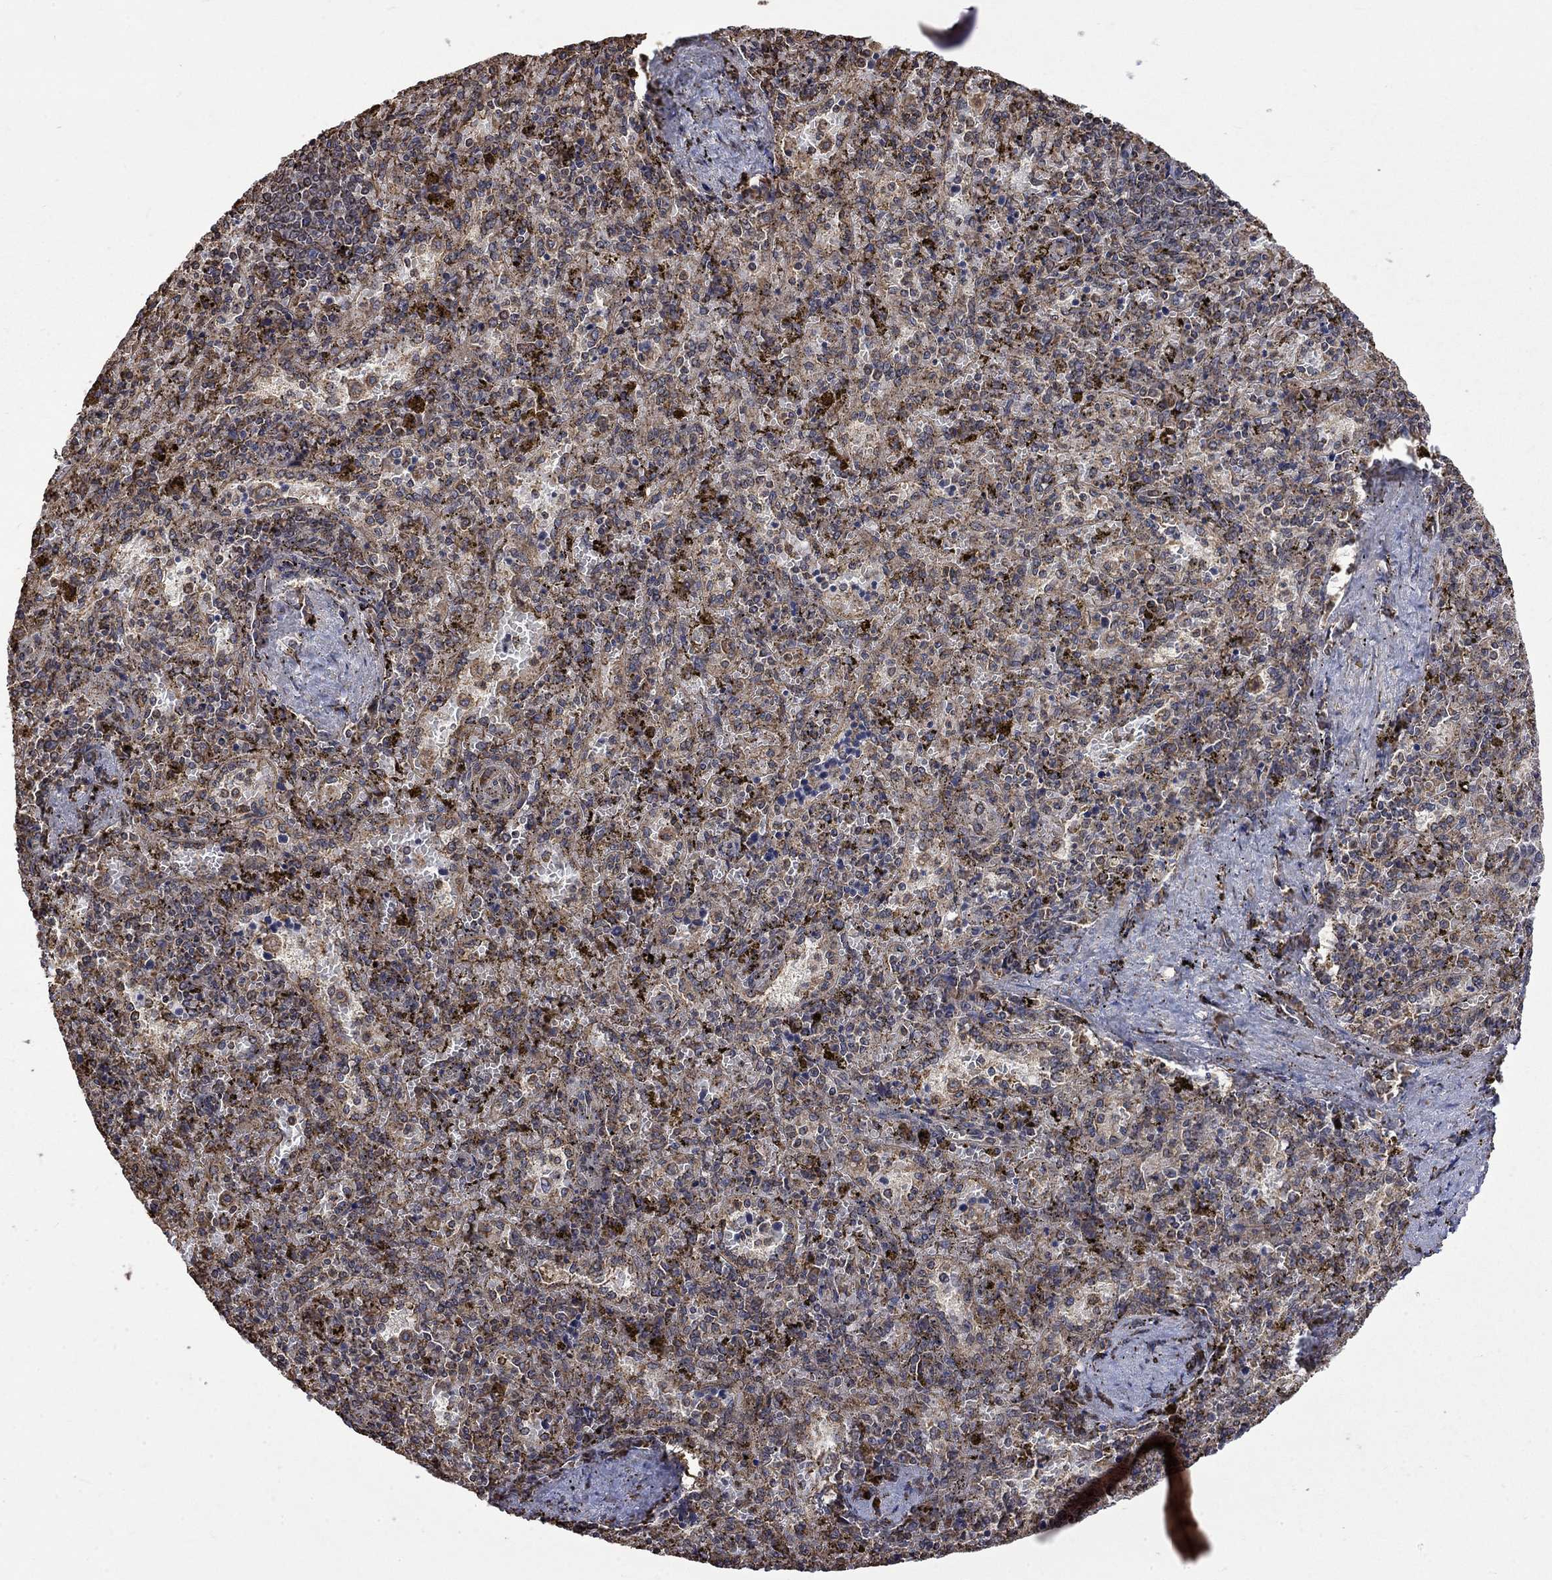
{"staining": {"intensity": "negative", "quantity": "none", "location": "none"}, "tissue": "spleen", "cell_type": "Cells in red pulp", "image_type": "normal", "snomed": [{"axis": "morphology", "description": "Normal tissue, NOS"}, {"axis": "topography", "description": "Spleen"}], "caption": "High power microscopy histopathology image of an immunohistochemistry photomicrograph of unremarkable spleen, revealing no significant positivity in cells in red pulp.", "gene": "ESRRA", "patient": {"sex": "female", "age": 50}}